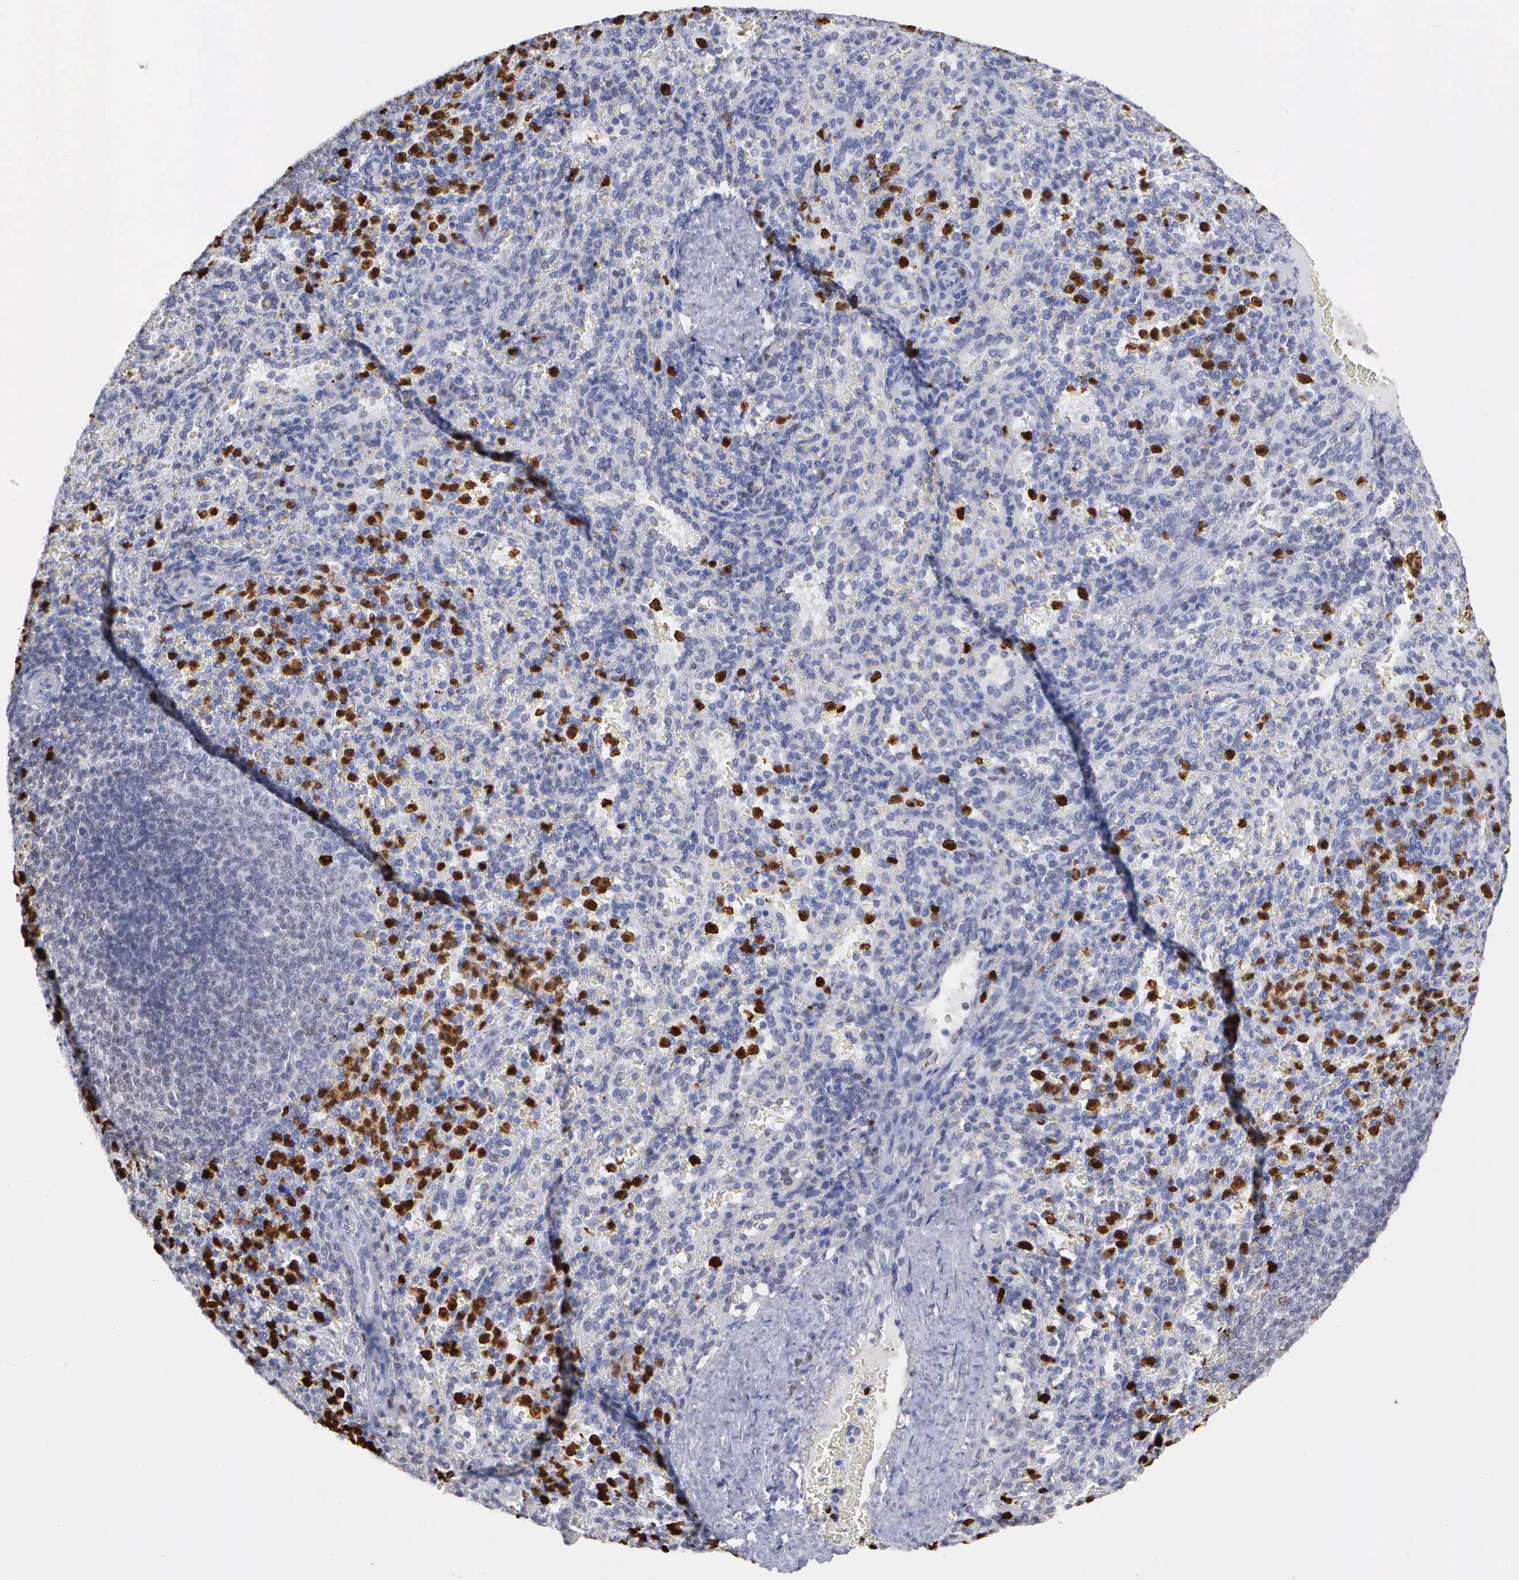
{"staining": {"intensity": "strong", "quantity": "25%-75%", "location": "nuclear"}, "tissue": "spleen", "cell_type": "Cells in red pulp", "image_type": "normal", "snomed": [{"axis": "morphology", "description": "Normal tissue, NOS"}, {"axis": "topography", "description": "Spleen"}], "caption": "This is an image of immunohistochemistry staining of unremarkable spleen, which shows strong staining in the nuclear of cells in red pulp.", "gene": "SPIN3", "patient": {"sex": "female", "age": 21}}